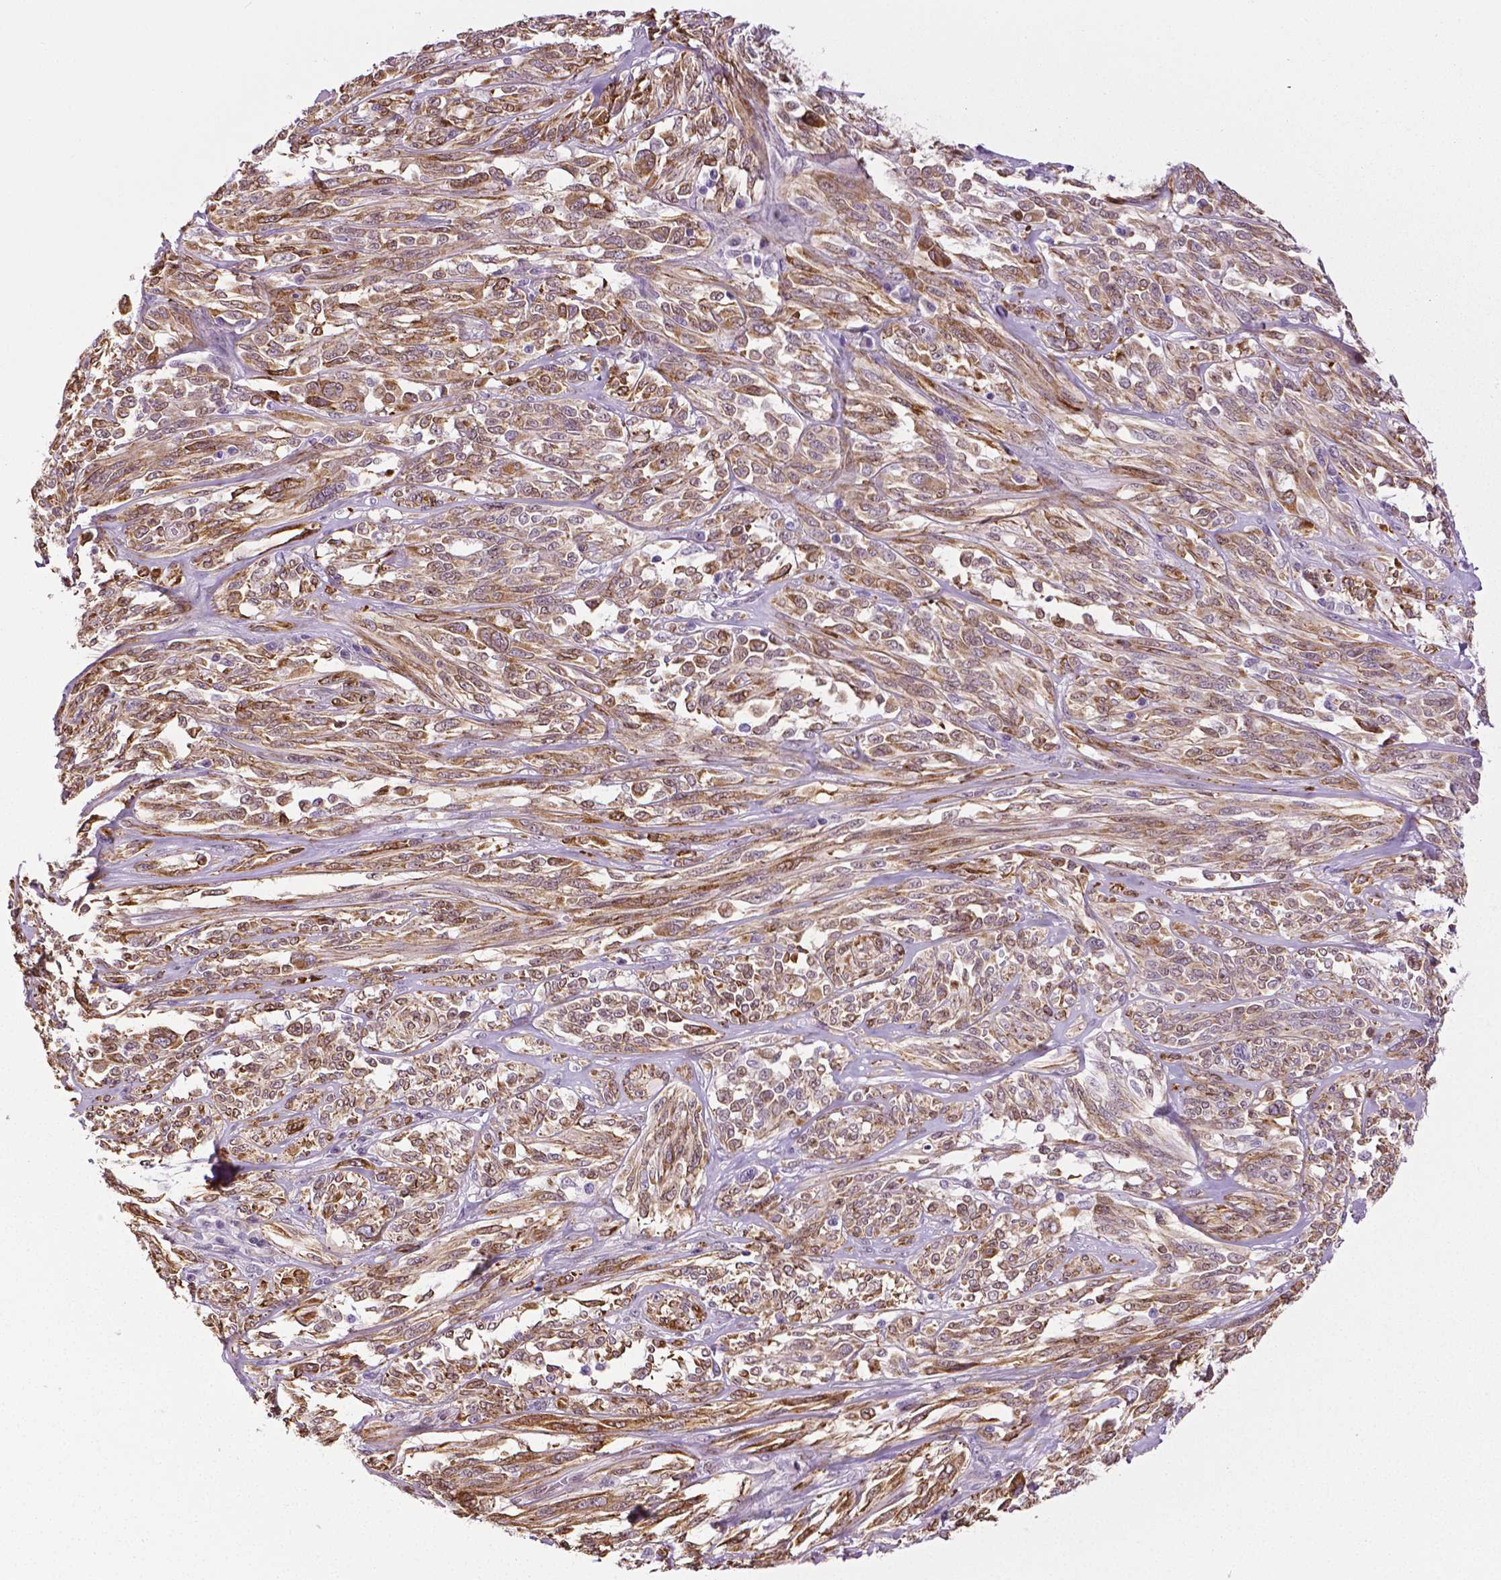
{"staining": {"intensity": "moderate", "quantity": ">75%", "location": "cytoplasmic/membranous,nuclear"}, "tissue": "melanoma", "cell_type": "Tumor cells", "image_type": "cancer", "snomed": [{"axis": "morphology", "description": "Malignant melanoma, NOS"}, {"axis": "topography", "description": "Skin"}], "caption": "Melanoma stained for a protein (brown) demonstrates moderate cytoplasmic/membranous and nuclear positive expression in about >75% of tumor cells.", "gene": "PTGER3", "patient": {"sex": "female", "age": 91}}